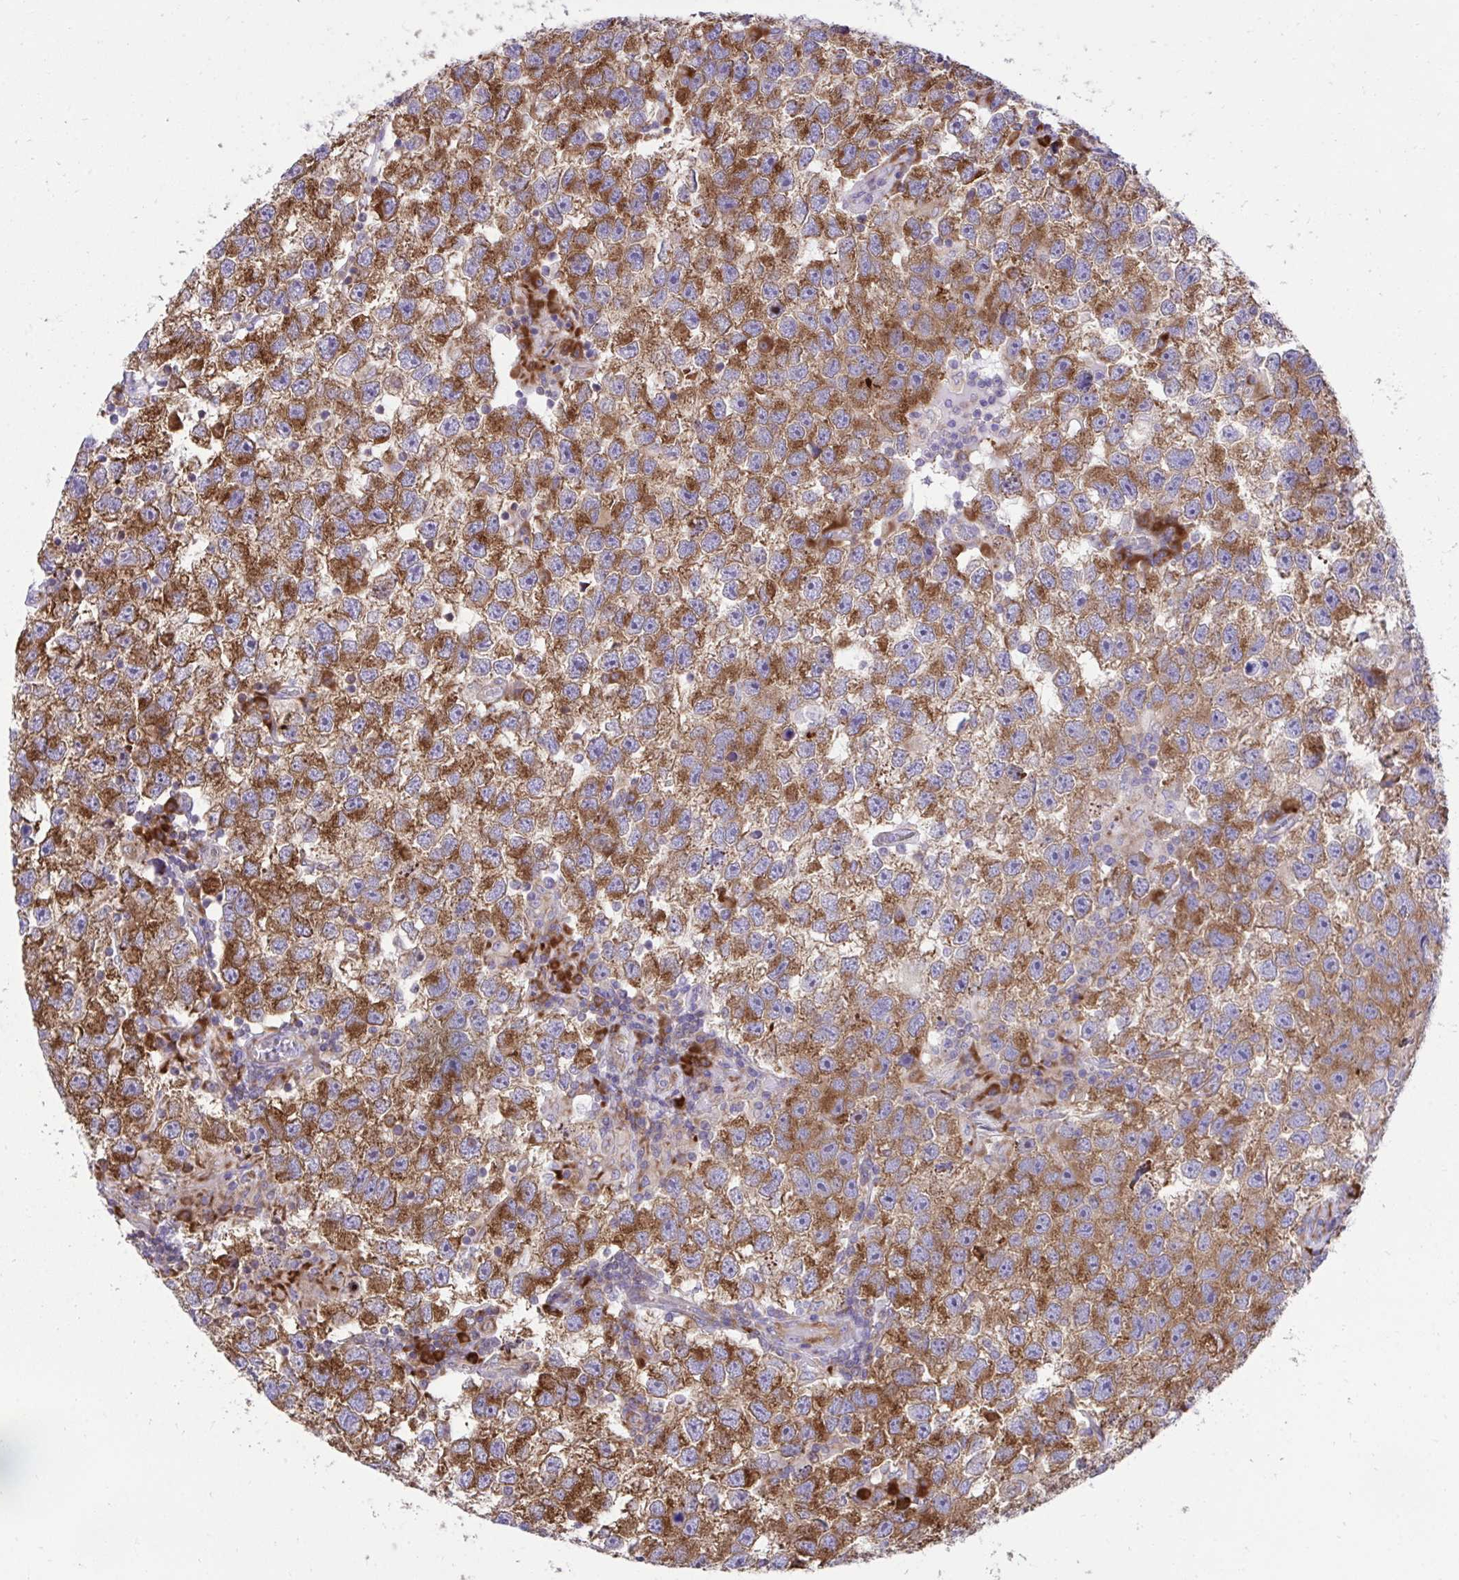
{"staining": {"intensity": "strong", "quantity": ">75%", "location": "cytoplasmic/membranous"}, "tissue": "testis cancer", "cell_type": "Tumor cells", "image_type": "cancer", "snomed": [{"axis": "morphology", "description": "Seminoma, NOS"}, {"axis": "topography", "description": "Testis"}], "caption": "IHC of testis seminoma exhibits high levels of strong cytoplasmic/membranous staining in about >75% of tumor cells. Using DAB (3,3'-diaminobenzidine) (brown) and hematoxylin (blue) stains, captured at high magnification using brightfield microscopy.", "gene": "RPS15", "patient": {"sex": "male", "age": 26}}